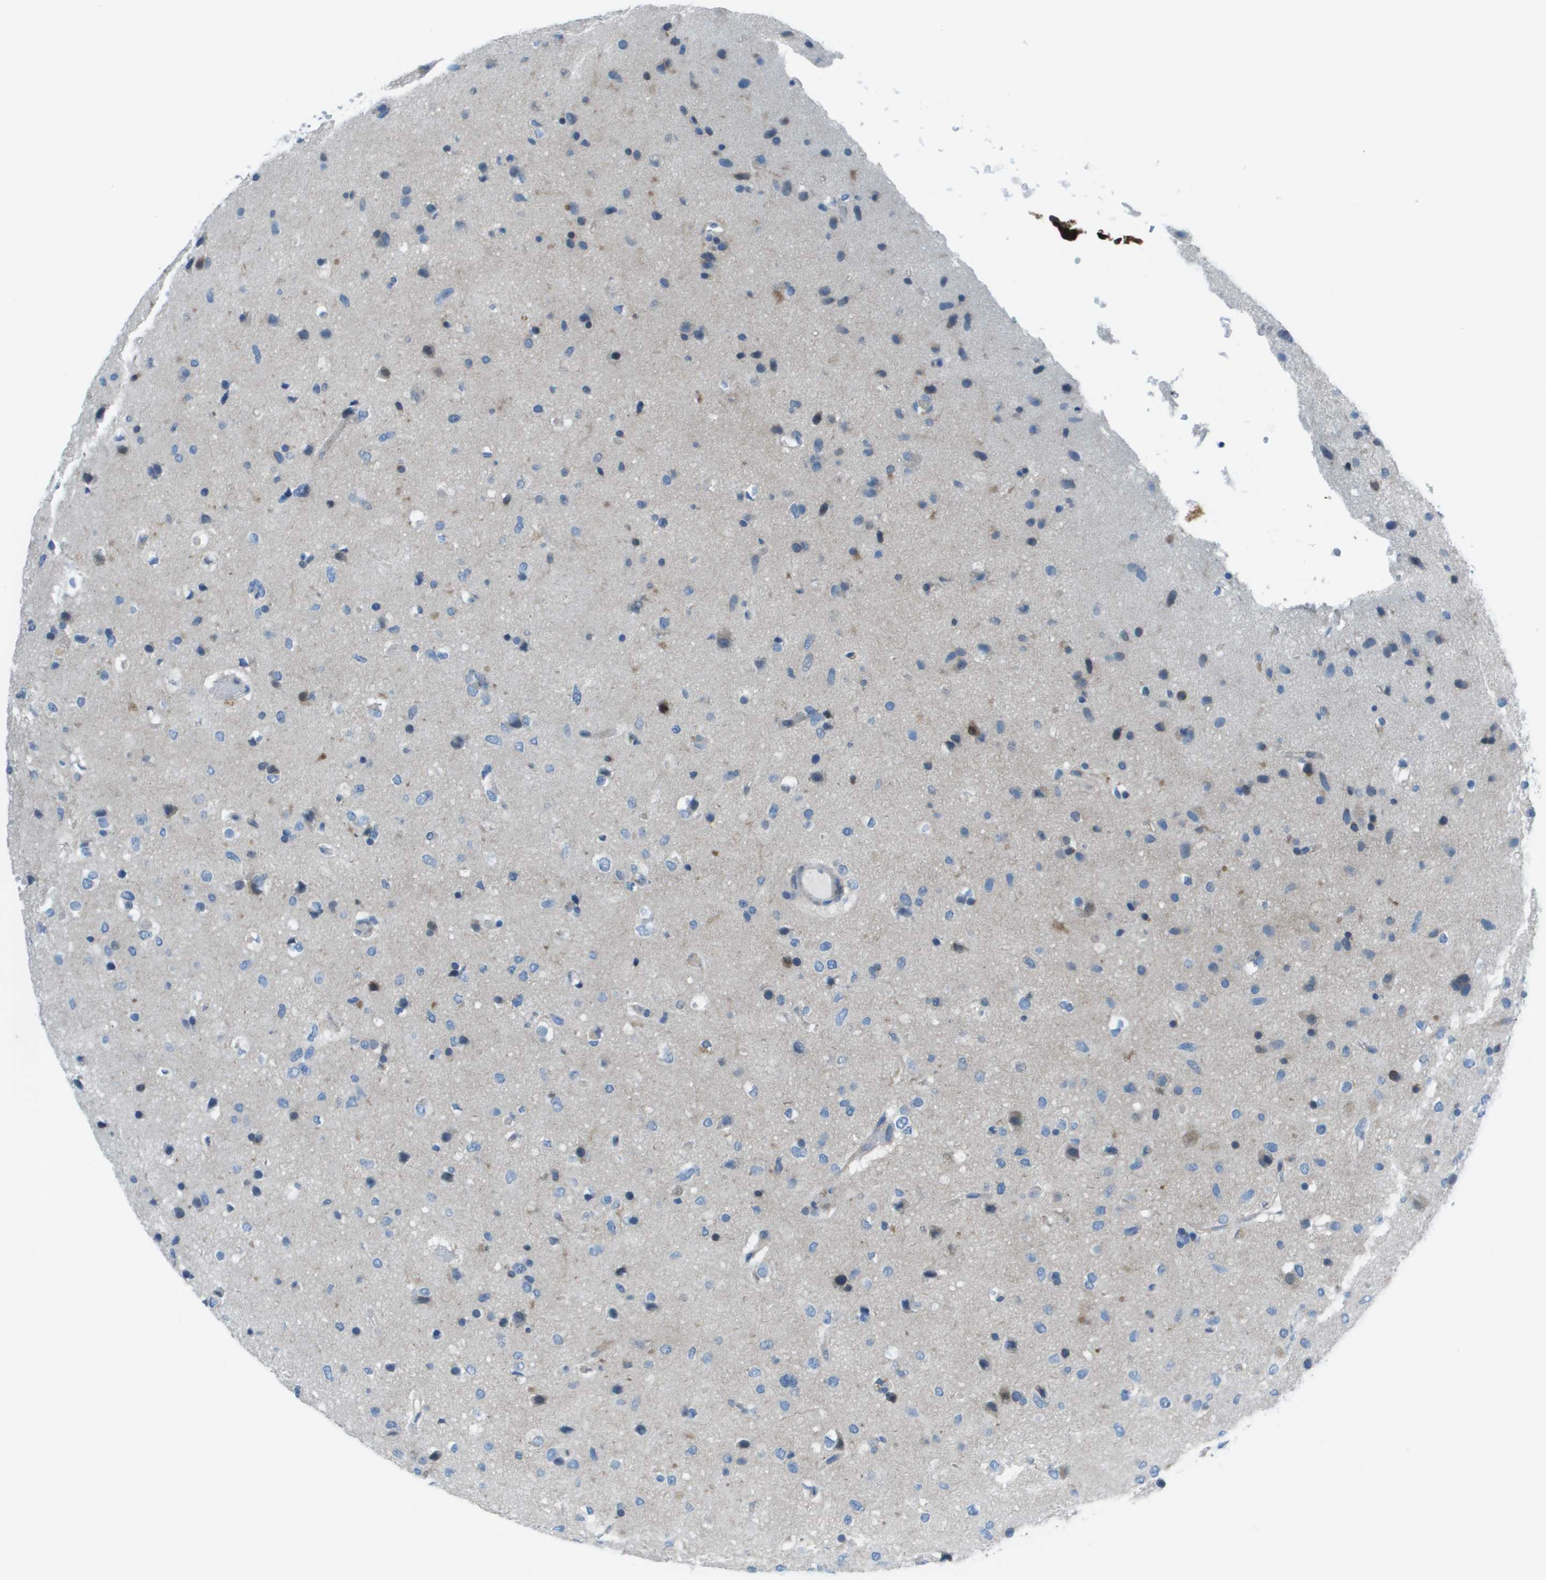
{"staining": {"intensity": "negative", "quantity": "none", "location": "none"}, "tissue": "glioma", "cell_type": "Tumor cells", "image_type": "cancer", "snomed": [{"axis": "morphology", "description": "Glioma, malignant, Low grade"}, {"axis": "topography", "description": "Brain"}], "caption": "DAB (3,3'-diaminobenzidine) immunohistochemical staining of human glioma demonstrates no significant expression in tumor cells.", "gene": "STIP1", "patient": {"sex": "male", "age": 77}}